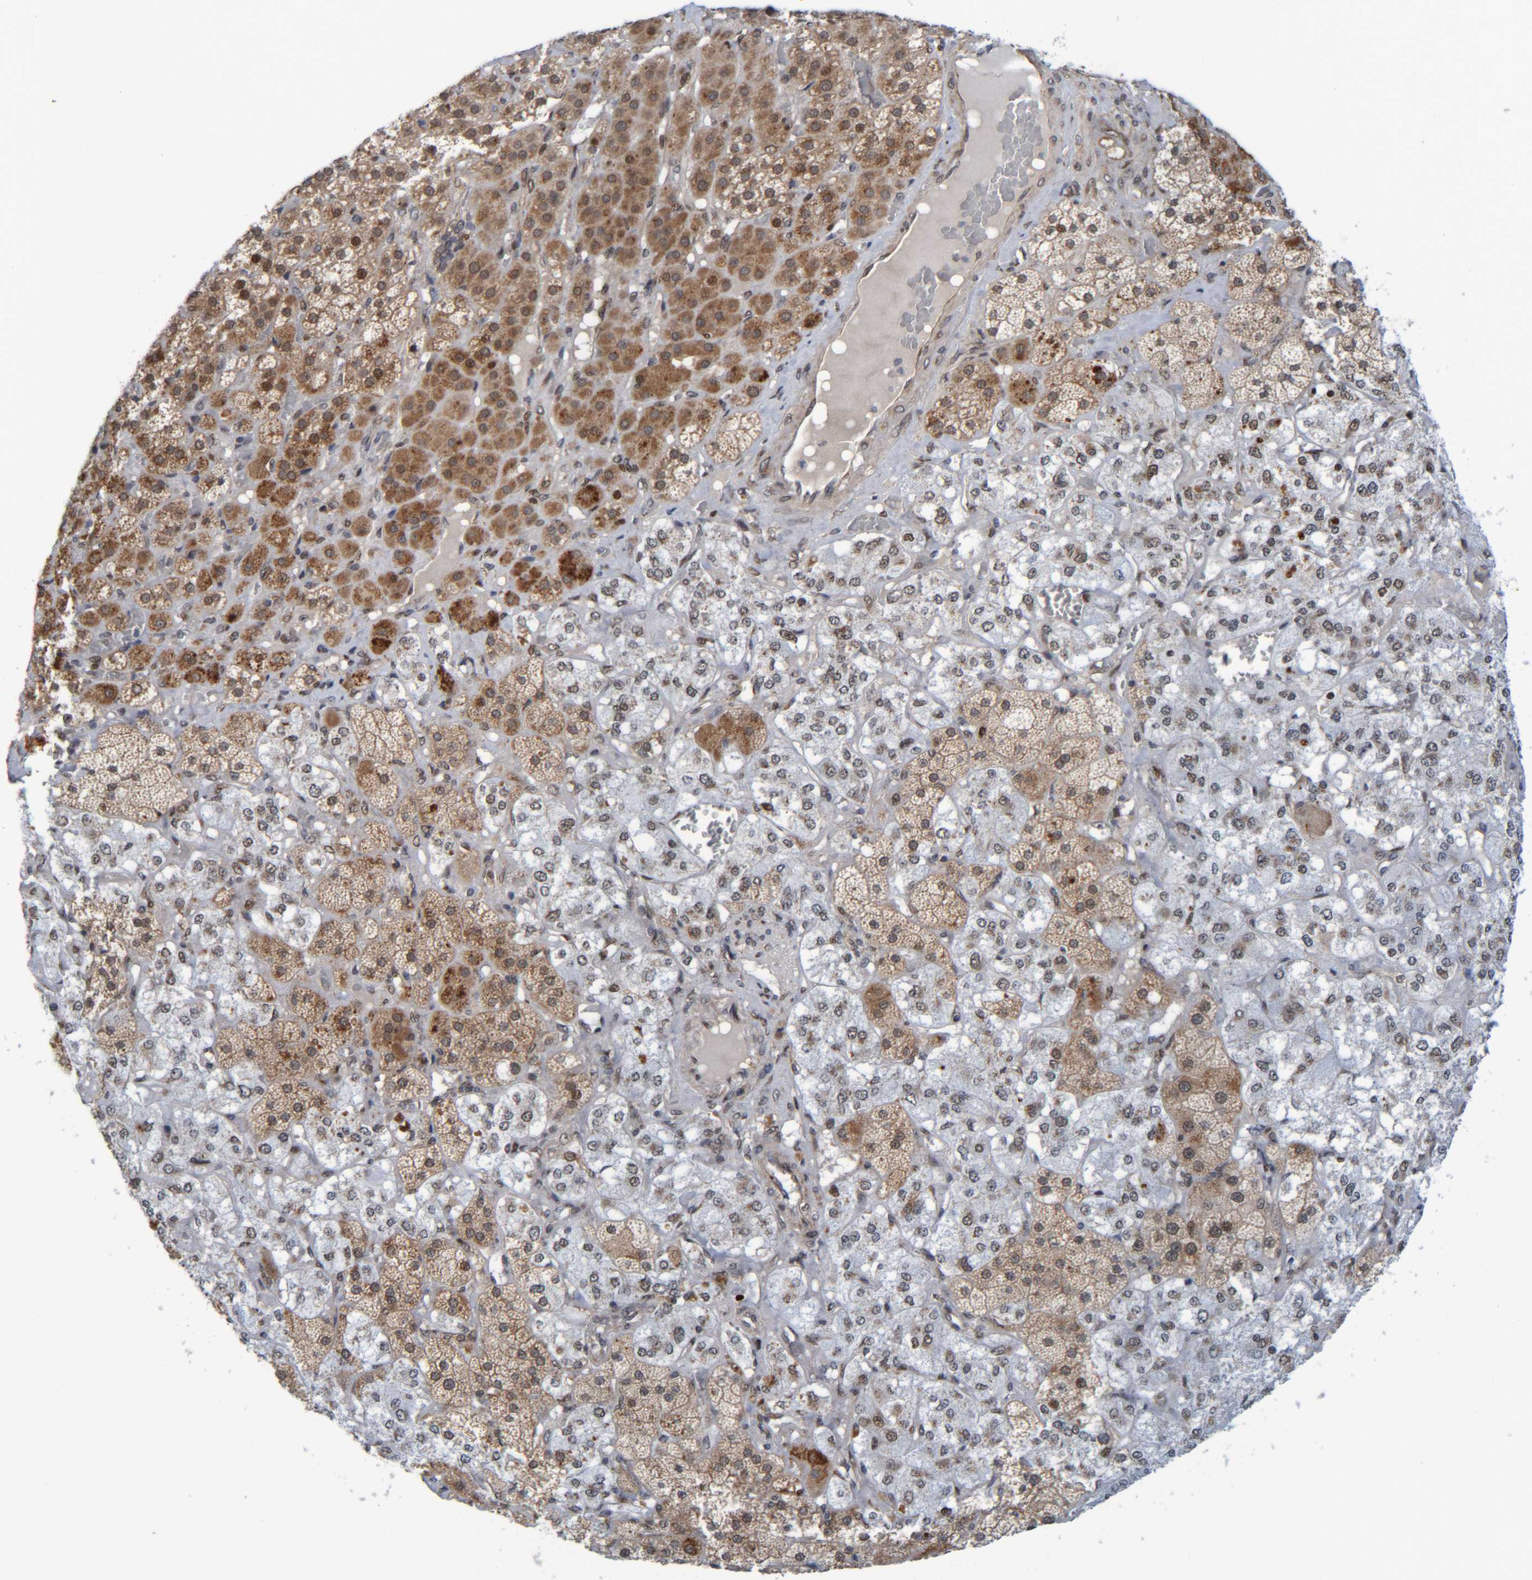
{"staining": {"intensity": "strong", "quantity": "25%-75%", "location": "cytoplasmic/membranous,nuclear"}, "tissue": "adrenal gland", "cell_type": "Glandular cells", "image_type": "normal", "snomed": [{"axis": "morphology", "description": "Normal tissue, NOS"}, {"axis": "topography", "description": "Adrenal gland"}], "caption": "Normal adrenal gland was stained to show a protein in brown. There is high levels of strong cytoplasmic/membranous,nuclear staining in about 25%-75% of glandular cells. The staining is performed using DAB (3,3'-diaminobenzidine) brown chromogen to label protein expression. The nuclei are counter-stained blue using hematoxylin.", "gene": "CCDC57", "patient": {"sex": "male", "age": 57}}